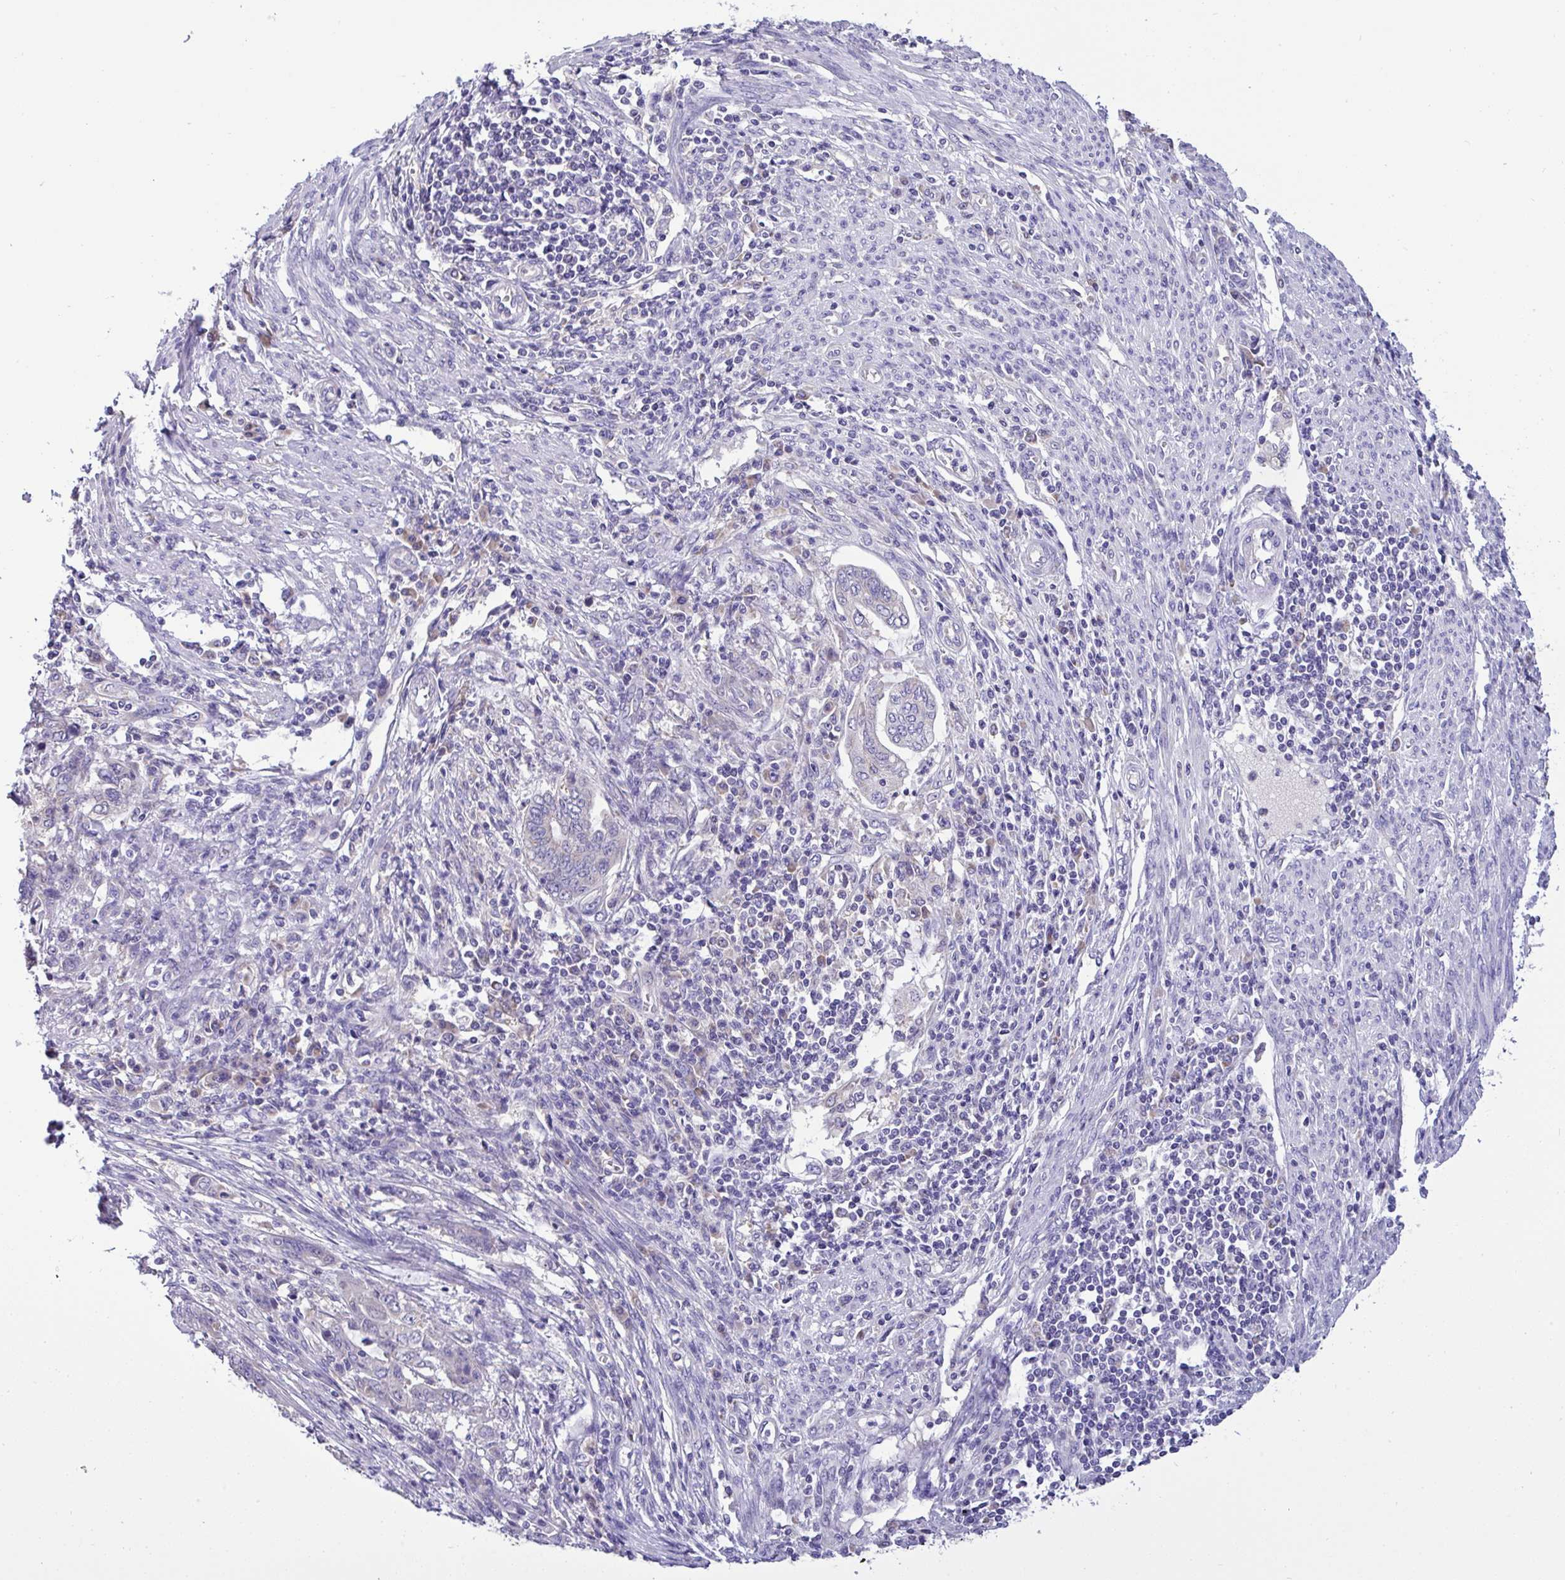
{"staining": {"intensity": "negative", "quantity": "none", "location": "none"}, "tissue": "endometrial cancer", "cell_type": "Tumor cells", "image_type": "cancer", "snomed": [{"axis": "morphology", "description": "Adenocarcinoma, NOS"}, {"axis": "topography", "description": "Uterus"}, {"axis": "topography", "description": "Endometrium"}], "caption": "The photomicrograph exhibits no staining of tumor cells in endometrial adenocarcinoma. (Stains: DAB (3,3'-diaminobenzidine) immunohistochemistry (IHC) with hematoxylin counter stain, Microscopy: brightfield microscopy at high magnification).", "gene": "ST8SIA2", "patient": {"sex": "female", "age": 70}}